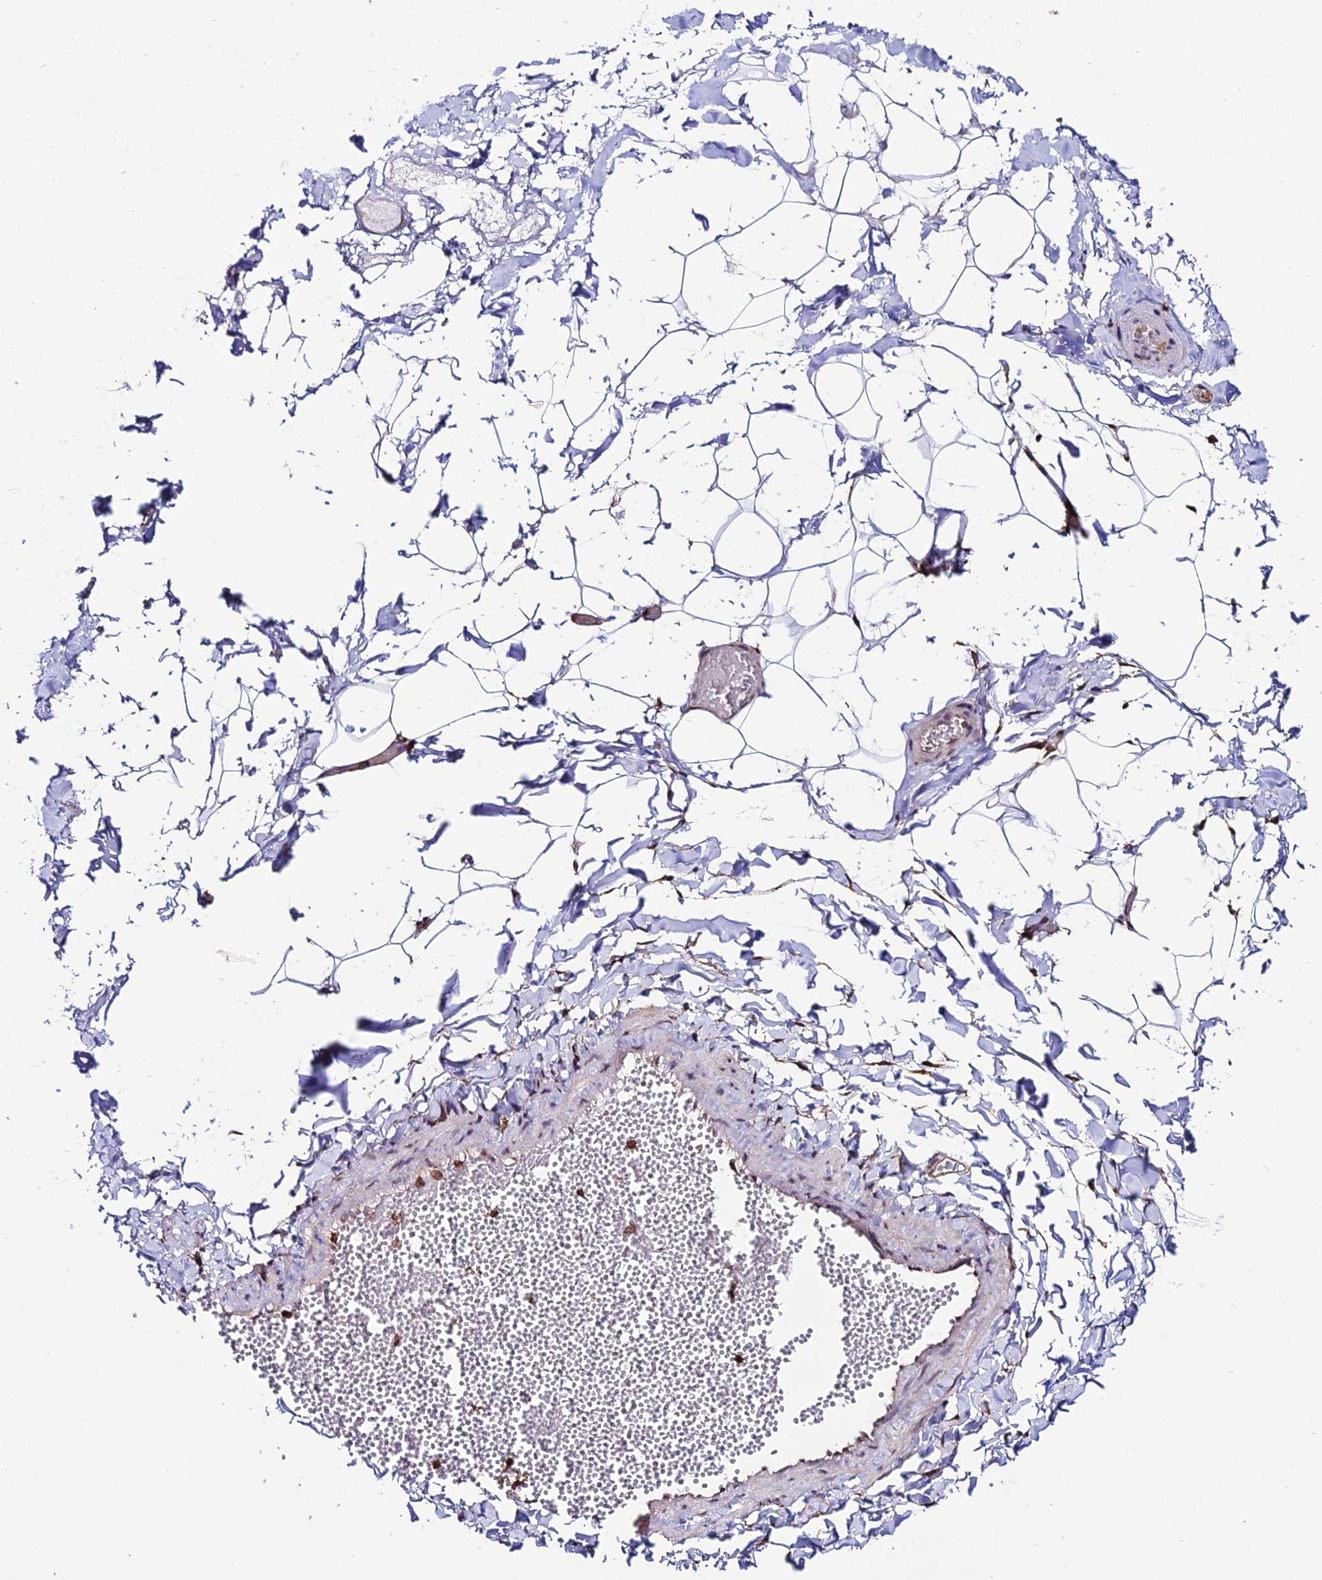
{"staining": {"intensity": "moderate", "quantity": "25%-75%", "location": "cytoplasmic/membranous,nuclear"}, "tissue": "adipose tissue", "cell_type": "Adipocytes", "image_type": "normal", "snomed": [{"axis": "morphology", "description": "Normal tissue, NOS"}, {"axis": "topography", "description": "Gallbladder"}, {"axis": "topography", "description": "Peripheral nerve tissue"}], "caption": "Protein staining demonstrates moderate cytoplasmic/membranous,nuclear positivity in approximately 25%-75% of adipocytes in benign adipose tissue.", "gene": "PPP4C", "patient": {"sex": "male", "age": 38}}